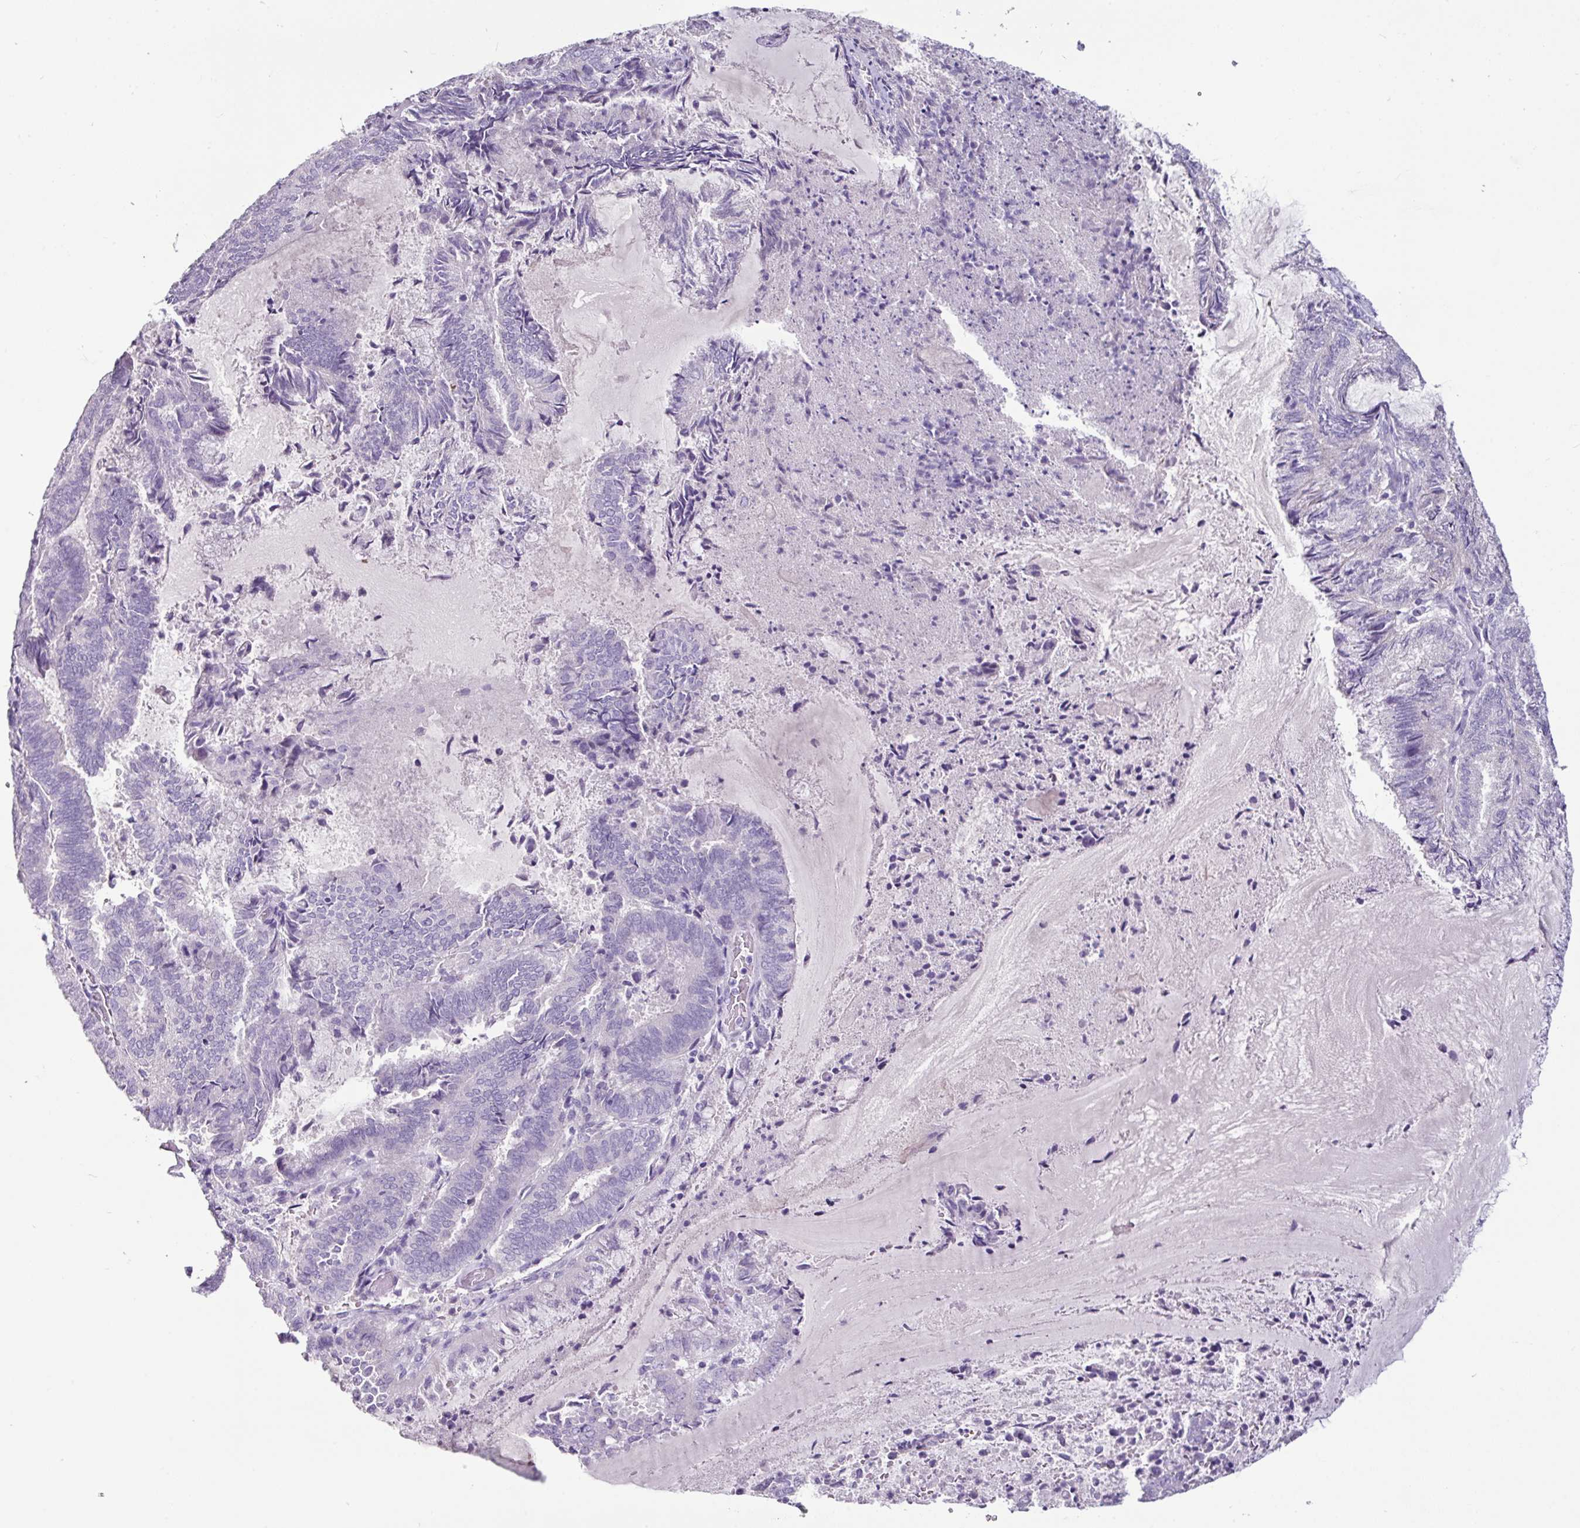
{"staining": {"intensity": "negative", "quantity": "none", "location": "none"}, "tissue": "endometrial cancer", "cell_type": "Tumor cells", "image_type": "cancer", "snomed": [{"axis": "morphology", "description": "Adenocarcinoma, NOS"}, {"axis": "topography", "description": "Endometrium"}], "caption": "Immunohistochemistry of endometrial adenocarcinoma reveals no staining in tumor cells.", "gene": "GLP2R", "patient": {"sex": "female", "age": 80}}